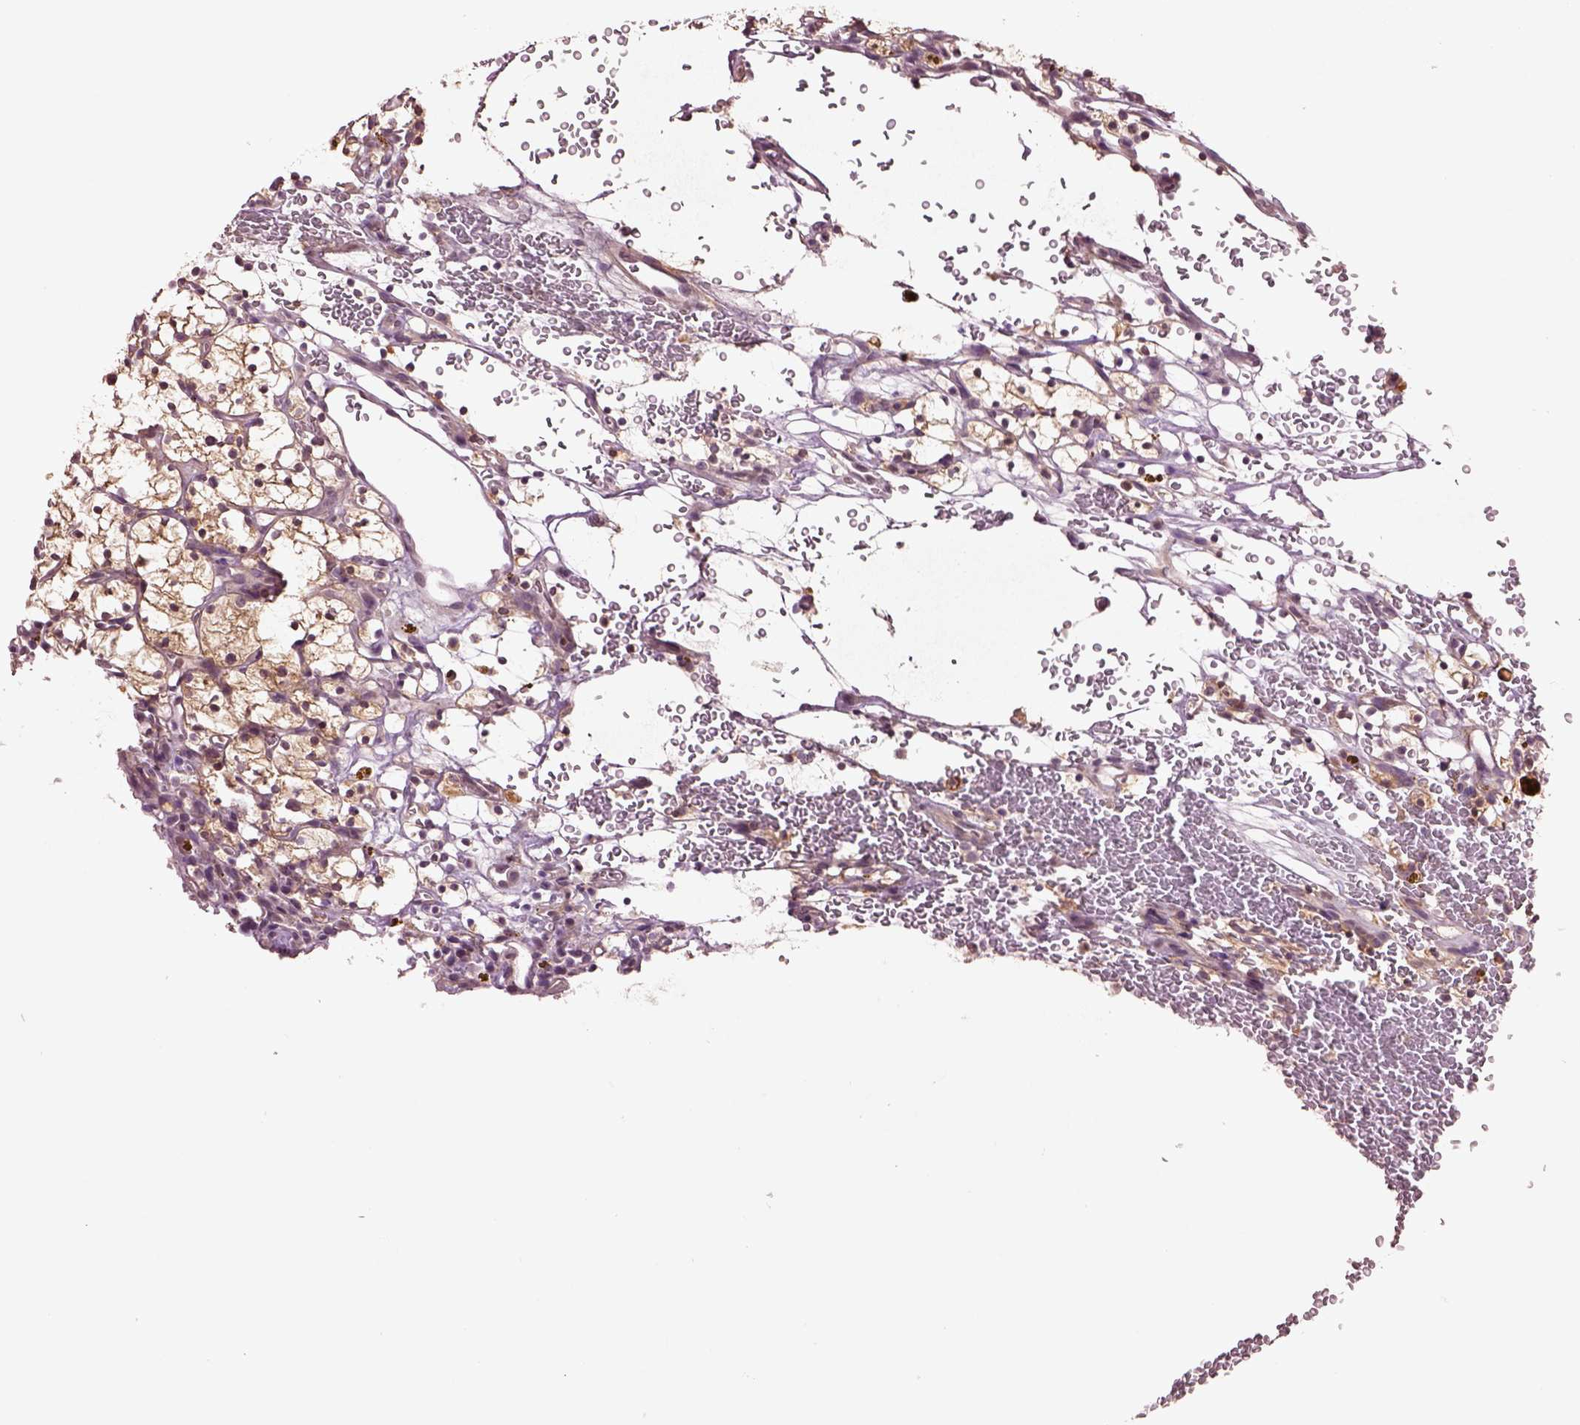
{"staining": {"intensity": "weak", "quantity": "25%-75%", "location": "cytoplasmic/membranous"}, "tissue": "renal cancer", "cell_type": "Tumor cells", "image_type": "cancer", "snomed": [{"axis": "morphology", "description": "Adenocarcinoma, NOS"}, {"axis": "topography", "description": "Kidney"}], "caption": "DAB (3,3'-diaminobenzidine) immunohistochemical staining of human renal cancer reveals weak cytoplasmic/membranous protein staining in approximately 25%-75% of tumor cells.", "gene": "MTHFS", "patient": {"sex": "female", "age": 64}}